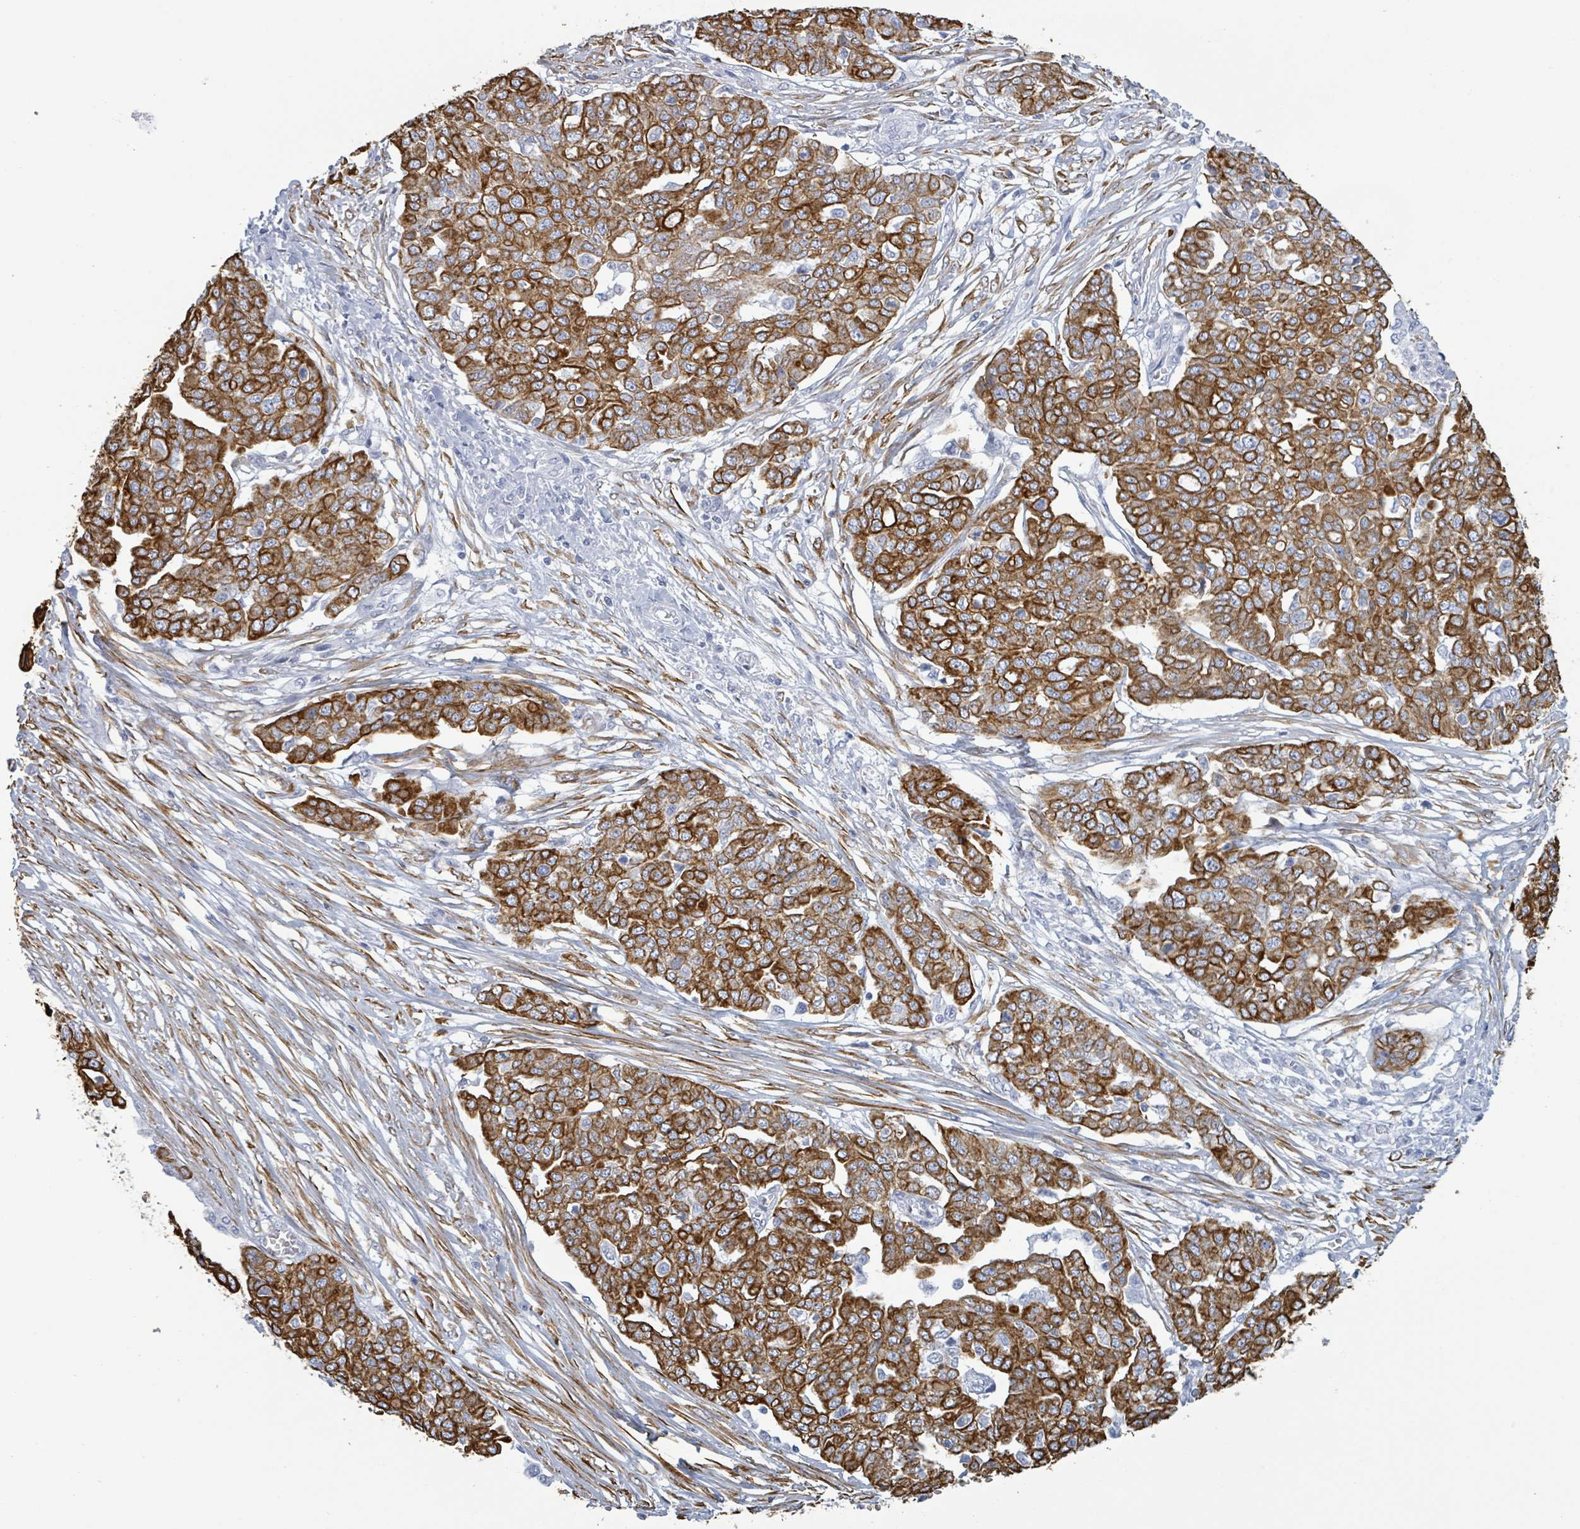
{"staining": {"intensity": "strong", "quantity": ">75%", "location": "cytoplasmic/membranous"}, "tissue": "ovarian cancer", "cell_type": "Tumor cells", "image_type": "cancer", "snomed": [{"axis": "morphology", "description": "Cystadenocarcinoma, serous, NOS"}, {"axis": "topography", "description": "Soft tissue"}, {"axis": "topography", "description": "Ovary"}], "caption": "Ovarian cancer (serous cystadenocarcinoma) was stained to show a protein in brown. There is high levels of strong cytoplasmic/membranous staining in about >75% of tumor cells. (IHC, brightfield microscopy, high magnification).", "gene": "KRT8", "patient": {"sex": "female", "age": 57}}